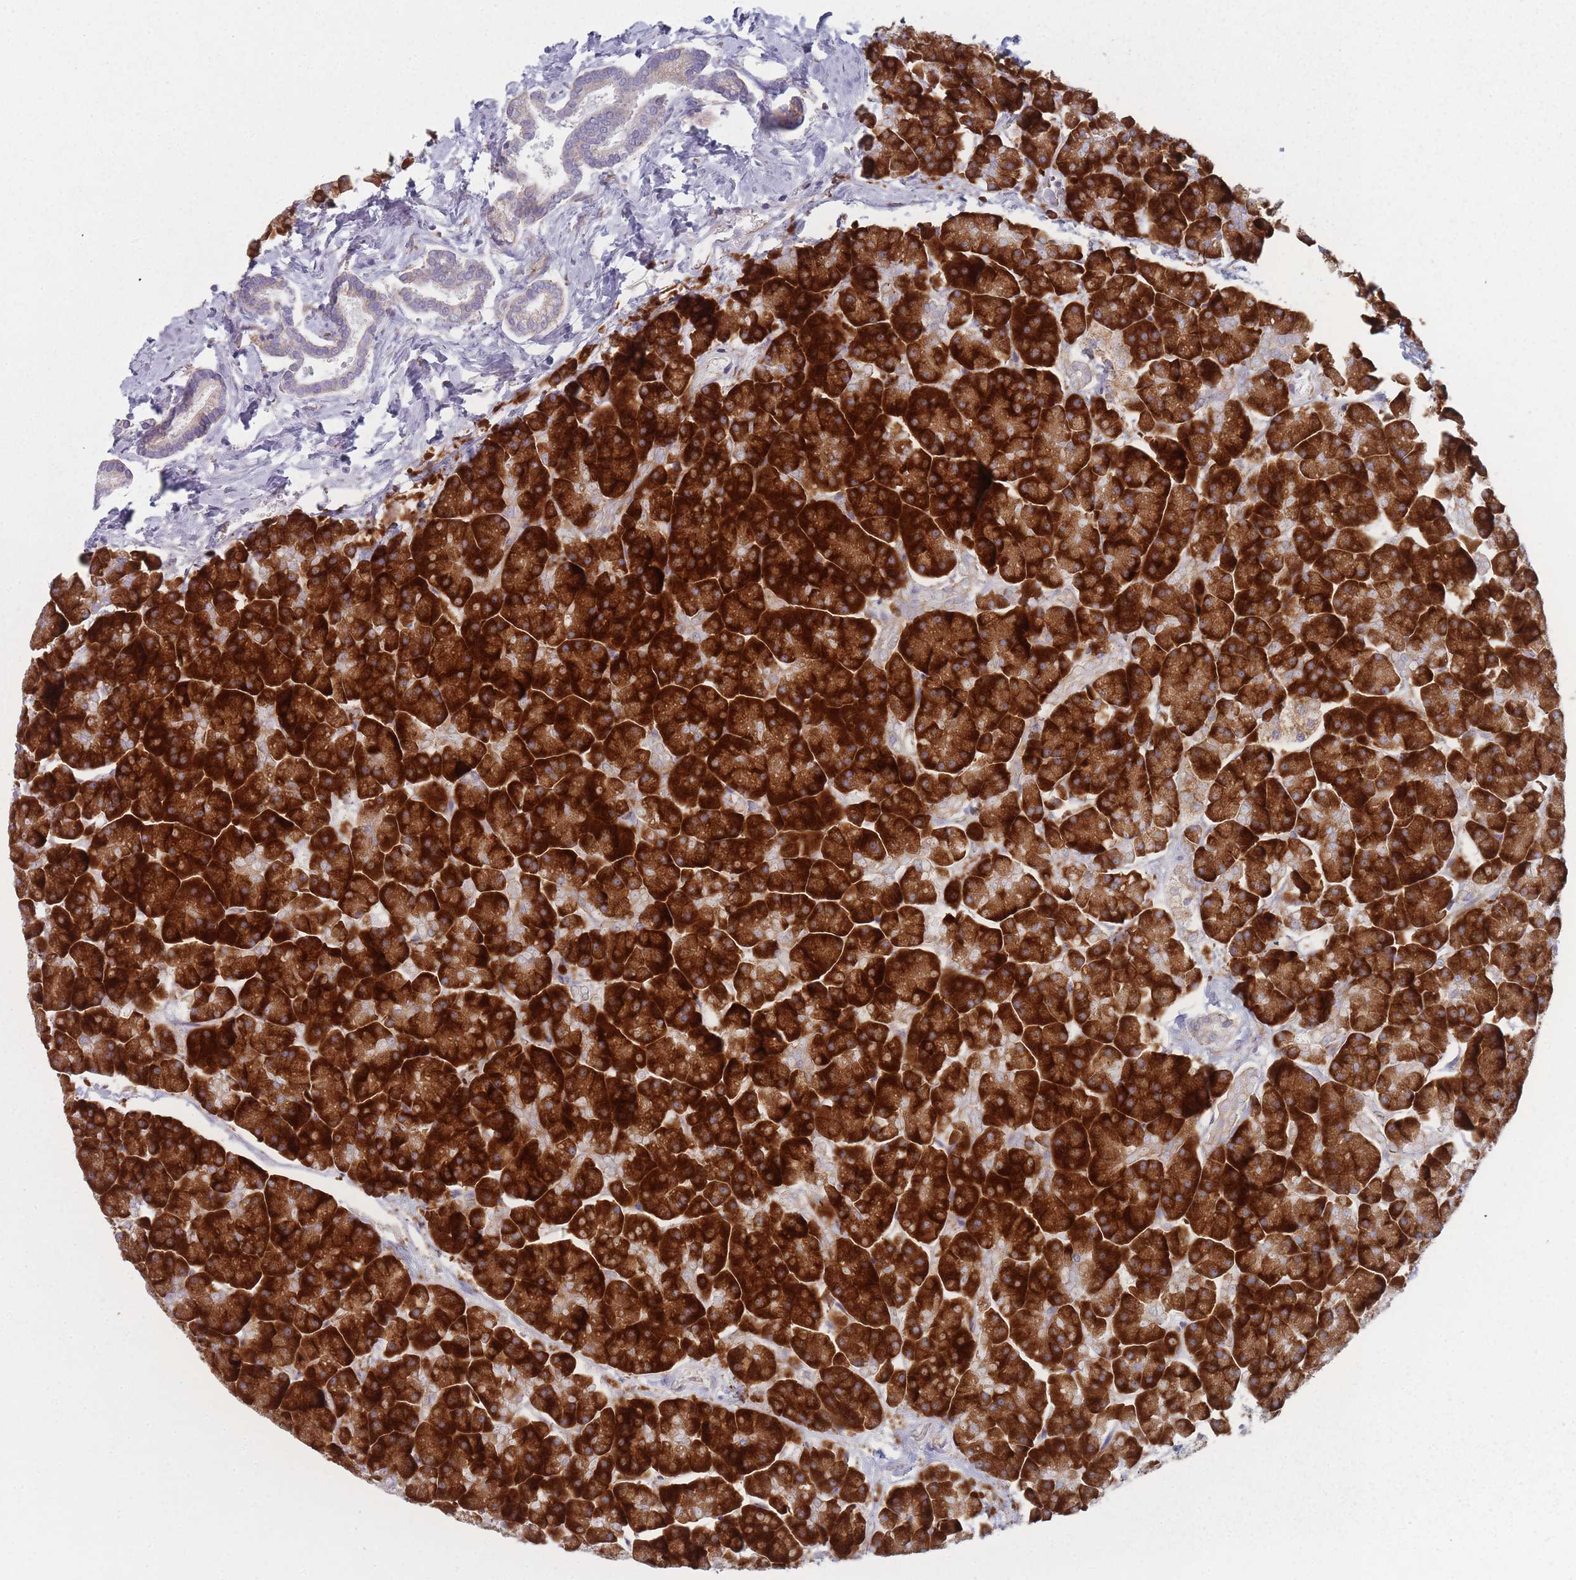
{"staining": {"intensity": "strong", "quantity": ">75%", "location": "cytoplasmic/membranous"}, "tissue": "pancreas", "cell_type": "Exocrine glandular cells", "image_type": "normal", "snomed": [{"axis": "morphology", "description": "Normal tissue, NOS"}, {"axis": "topography", "description": "Pancreas"}, {"axis": "topography", "description": "Peripheral nerve tissue"}], "caption": "This is a photomicrograph of IHC staining of unremarkable pancreas, which shows strong positivity in the cytoplasmic/membranous of exocrine glandular cells.", "gene": "CACNG5", "patient": {"sex": "male", "age": 54}}